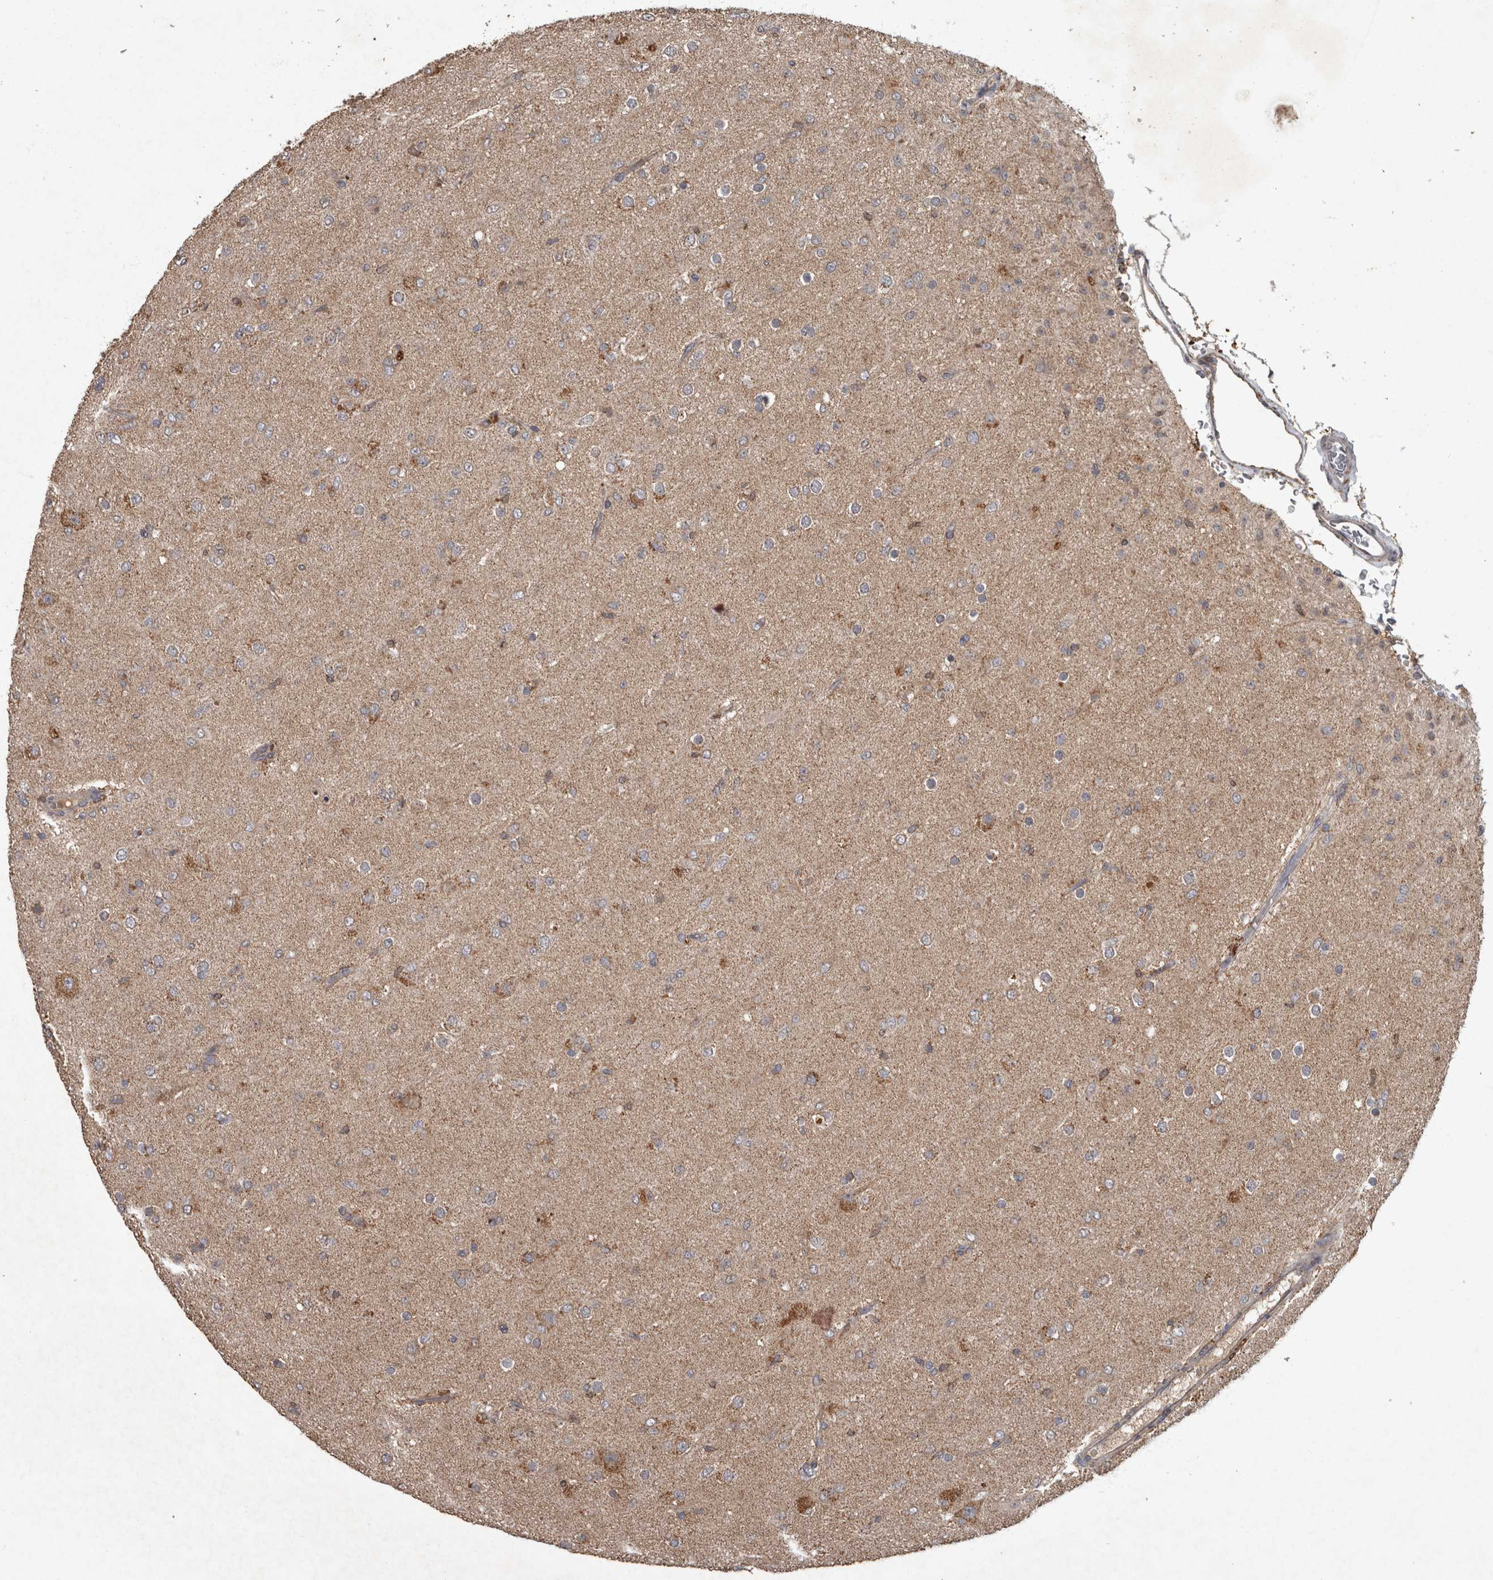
{"staining": {"intensity": "weak", "quantity": "<25%", "location": "cytoplasmic/membranous"}, "tissue": "glioma", "cell_type": "Tumor cells", "image_type": "cancer", "snomed": [{"axis": "morphology", "description": "Glioma, malignant, Low grade"}, {"axis": "topography", "description": "Brain"}], "caption": "High magnification brightfield microscopy of low-grade glioma (malignant) stained with DAB (3,3'-diaminobenzidine) (brown) and counterstained with hematoxylin (blue): tumor cells show no significant staining.", "gene": "PPP1R3C", "patient": {"sex": "male", "age": 65}}